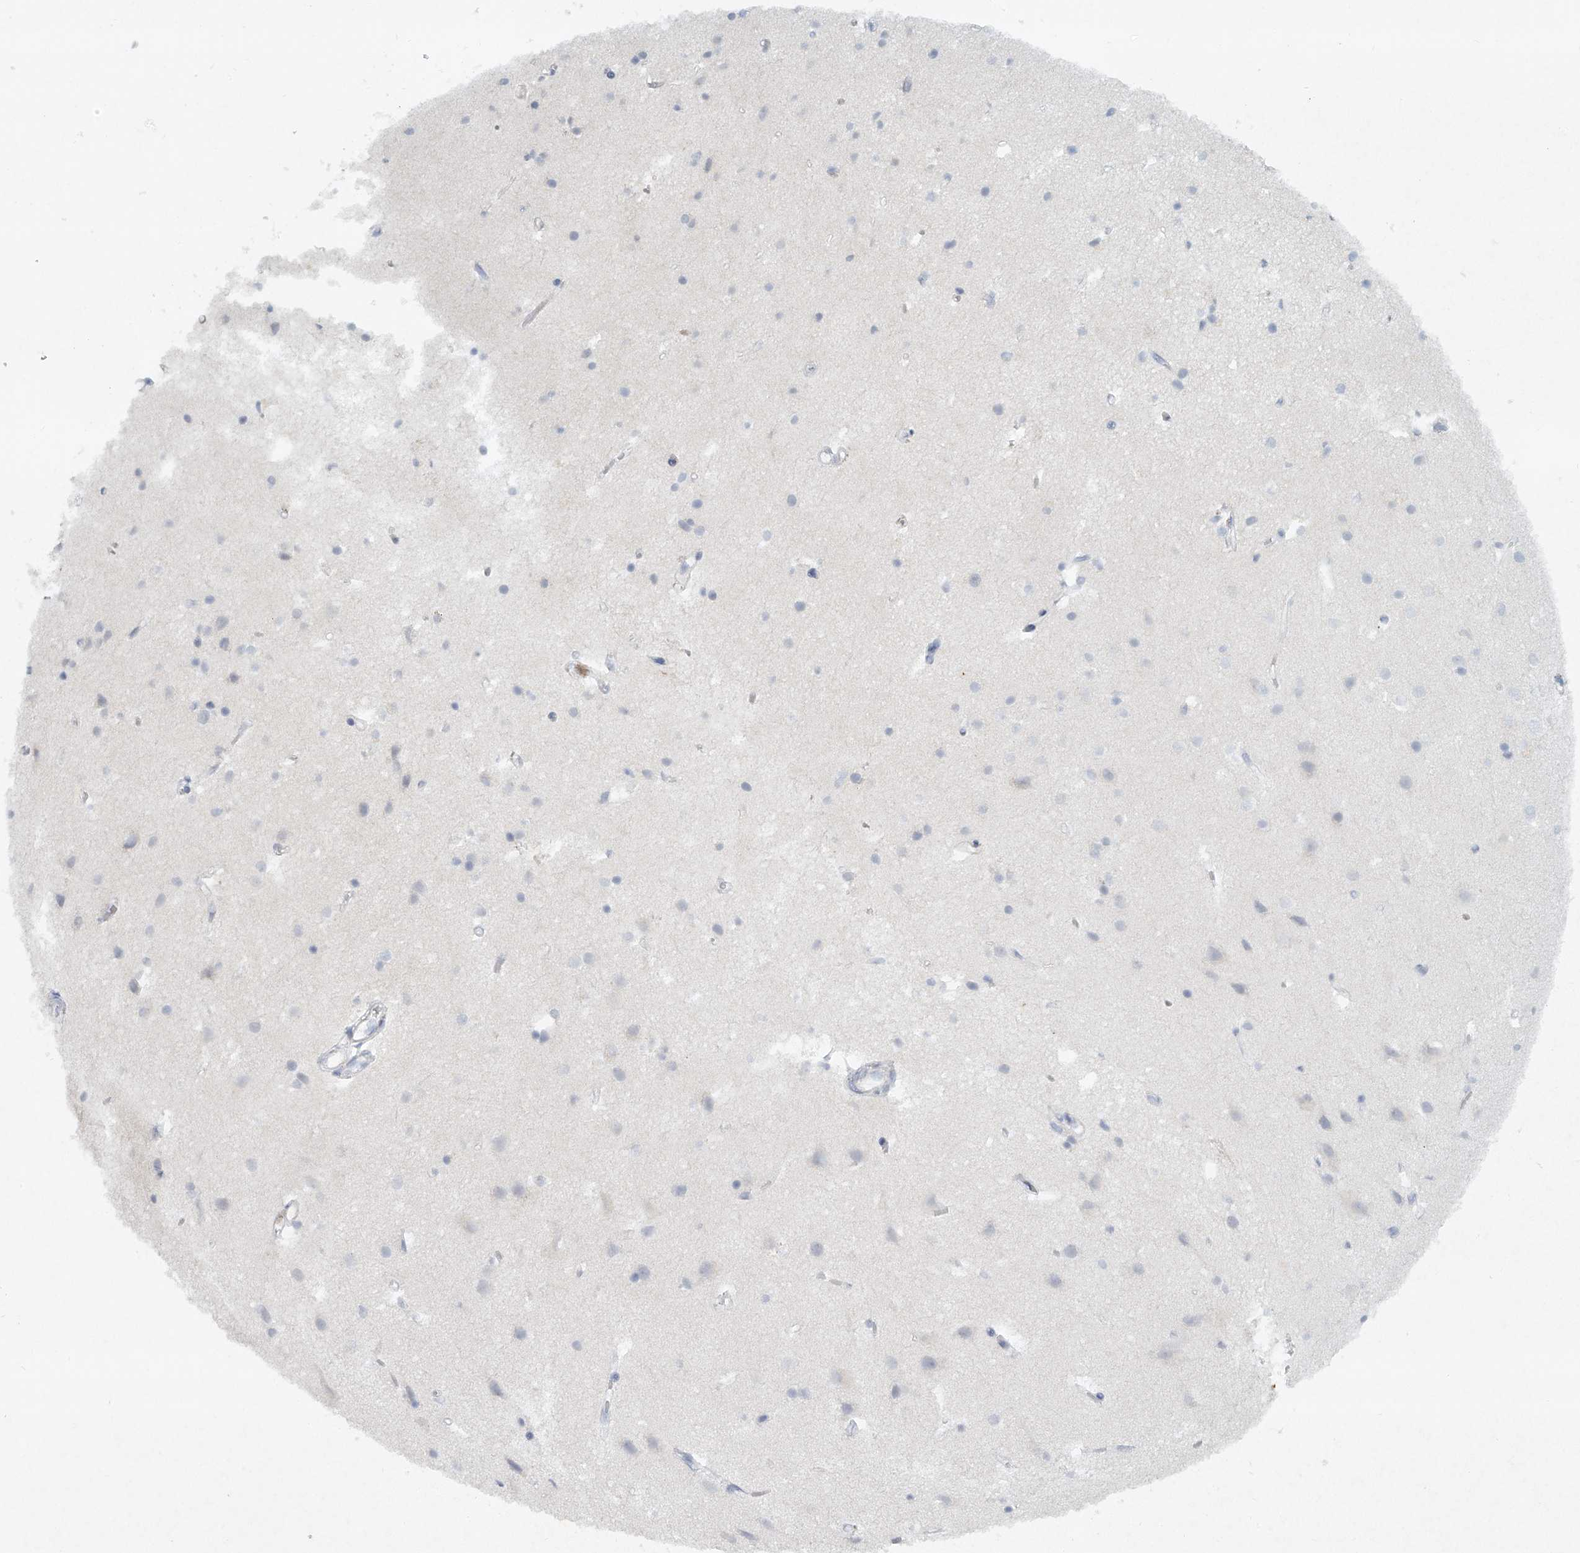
{"staining": {"intensity": "negative", "quantity": "none", "location": "none"}, "tissue": "cerebral cortex", "cell_type": "Endothelial cells", "image_type": "normal", "snomed": [{"axis": "morphology", "description": "Normal tissue, NOS"}, {"axis": "topography", "description": "Cerebral cortex"}], "caption": "An immunohistochemistry (IHC) histopathology image of unremarkable cerebral cortex is shown. There is no staining in endothelial cells of cerebral cortex. The staining was performed using DAB (3,3'-diaminobenzidine) to visualize the protein expression in brown, while the nuclei were stained in blue with hematoxylin (Magnification: 20x).", "gene": "FAT2", "patient": {"sex": "male", "age": 54}}